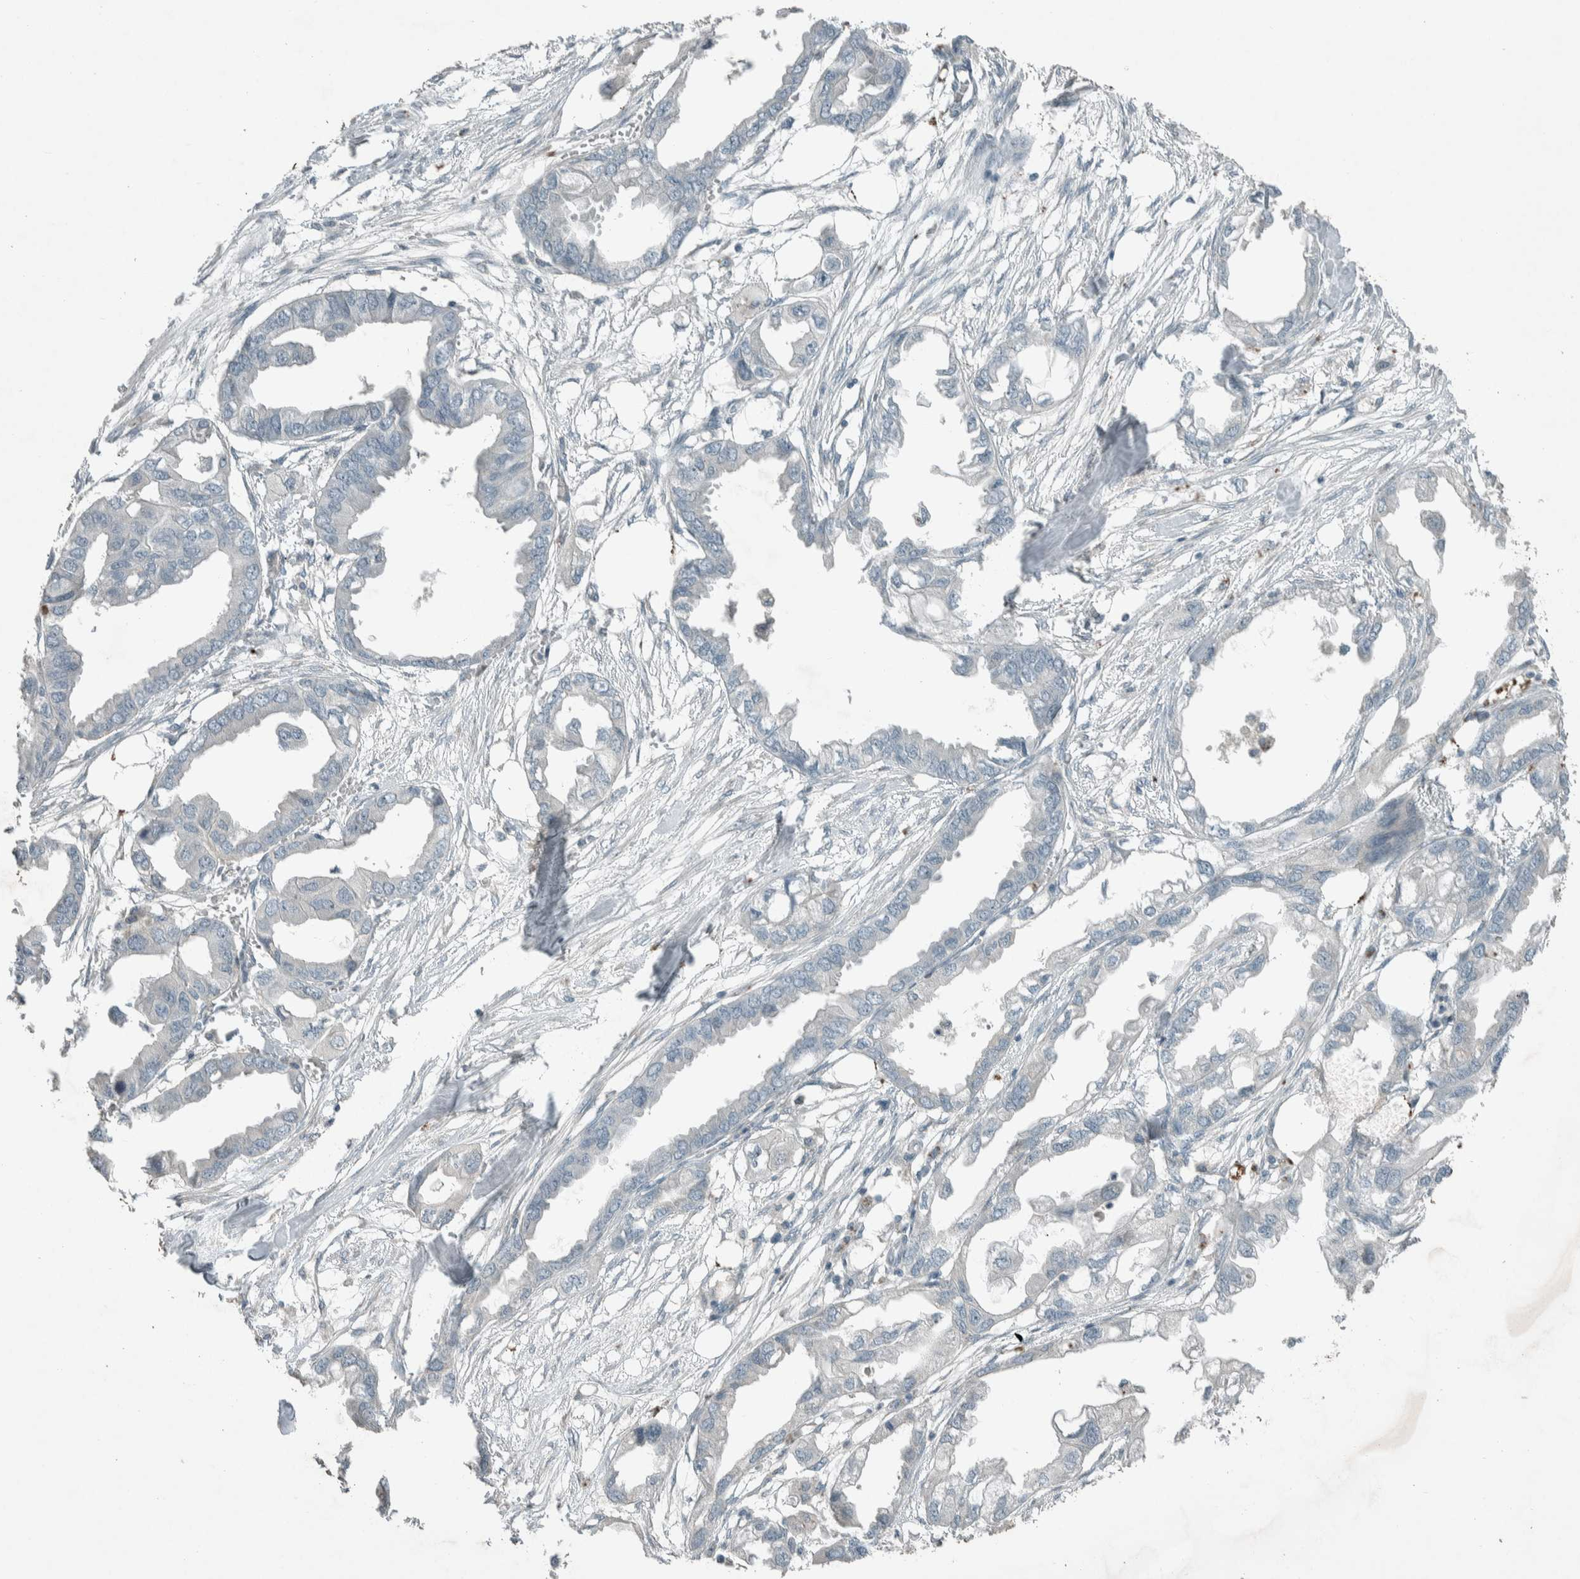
{"staining": {"intensity": "negative", "quantity": "none", "location": "none"}, "tissue": "endometrial cancer", "cell_type": "Tumor cells", "image_type": "cancer", "snomed": [{"axis": "morphology", "description": "Adenocarcinoma, NOS"}, {"axis": "morphology", "description": "Adenocarcinoma, metastatic, NOS"}, {"axis": "topography", "description": "Adipose tissue"}, {"axis": "topography", "description": "Endometrium"}], "caption": "Immunohistochemistry (IHC) of human adenocarcinoma (endometrial) reveals no staining in tumor cells.", "gene": "CERCAM", "patient": {"sex": "female", "age": 67}}